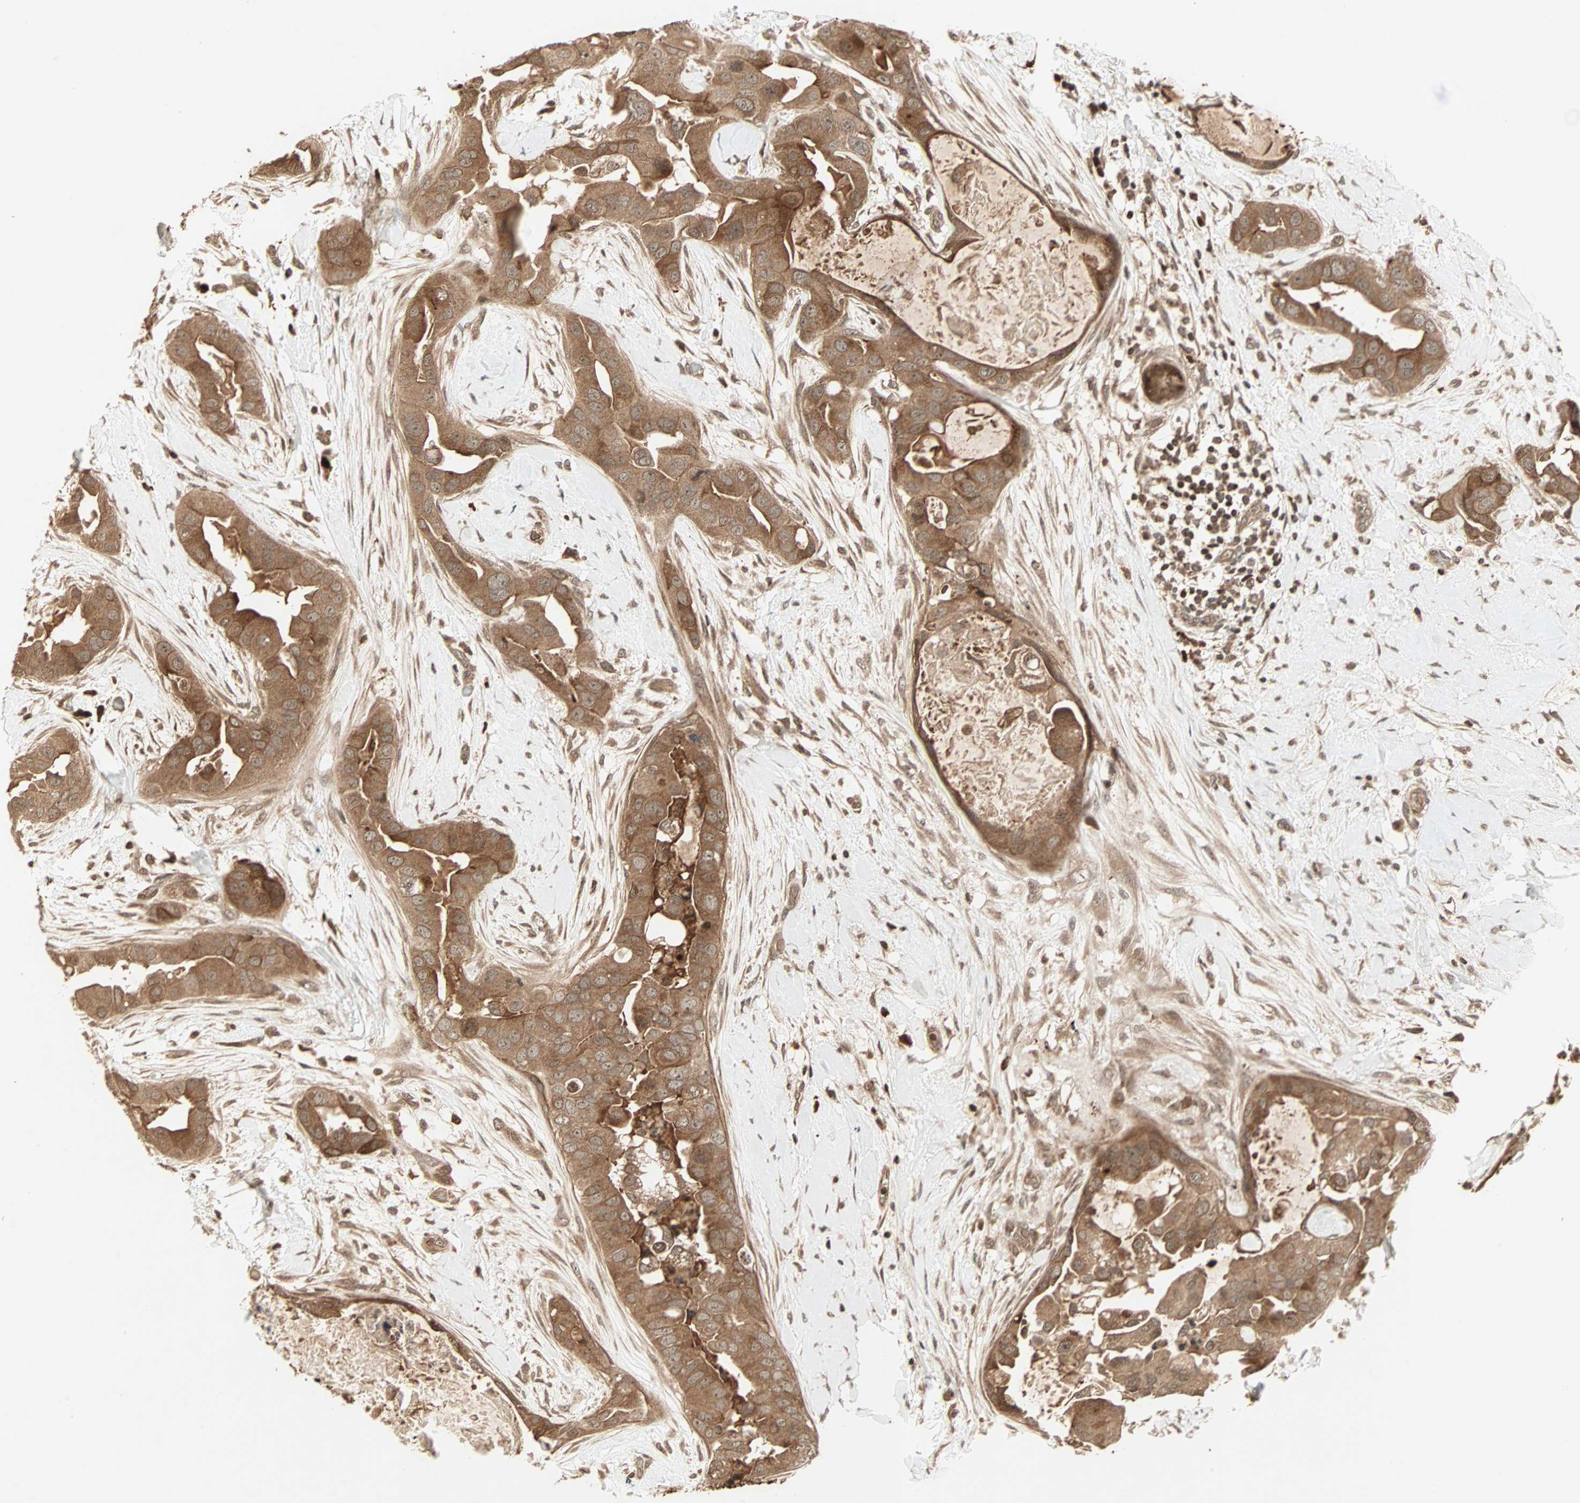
{"staining": {"intensity": "moderate", "quantity": ">75%", "location": "cytoplasmic/membranous"}, "tissue": "breast cancer", "cell_type": "Tumor cells", "image_type": "cancer", "snomed": [{"axis": "morphology", "description": "Duct carcinoma"}, {"axis": "topography", "description": "Breast"}], "caption": "This image demonstrates immunohistochemistry staining of invasive ductal carcinoma (breast), with medium moderate cytoplasmic/membranous expression in about >75% of tumor cells.", "gene": "RFFL", "patient": {"sex": "female", "age": 40}}